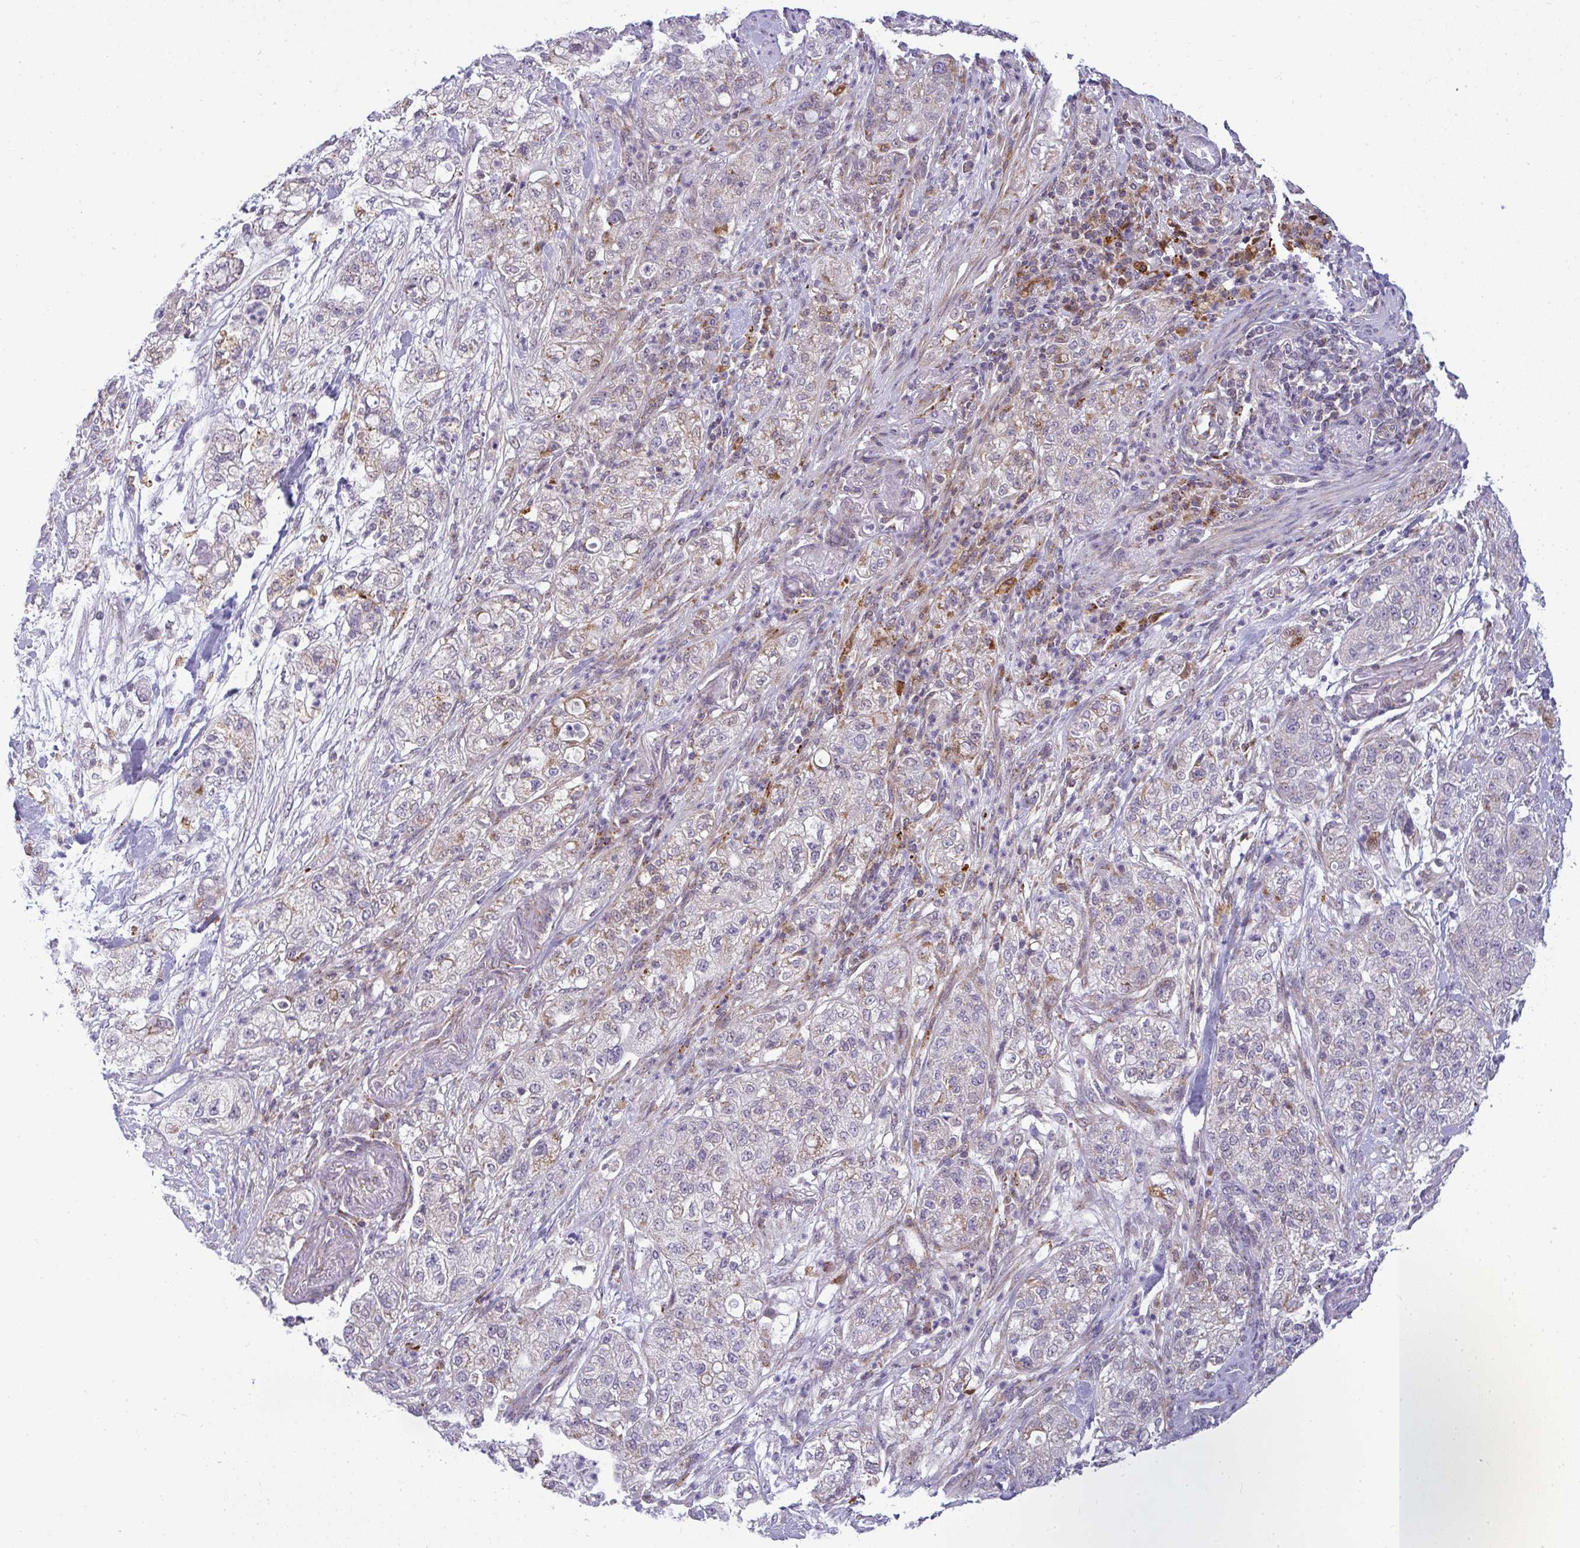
{"staining": {"intensity": "weak", "quantity": "<25%", "location": "cytoplasmic/membranous"}, "tissue": "pancreatic cancer", "cell_type": "Tumor cells", "image_type": "cancer", "snomed": [{"axis": "morphology", "description": "Adenocarcinoma, NOS"}, {"axis": "topography", "description": "Pancreas"}], "caption": "A micrograph of pancreatic cancer (adenocarcinoma) stained for a protein exhibits no brown staining in tumor cells.", "gene": "SRRM4", "patient": {"sex": "female", "age": 78}}